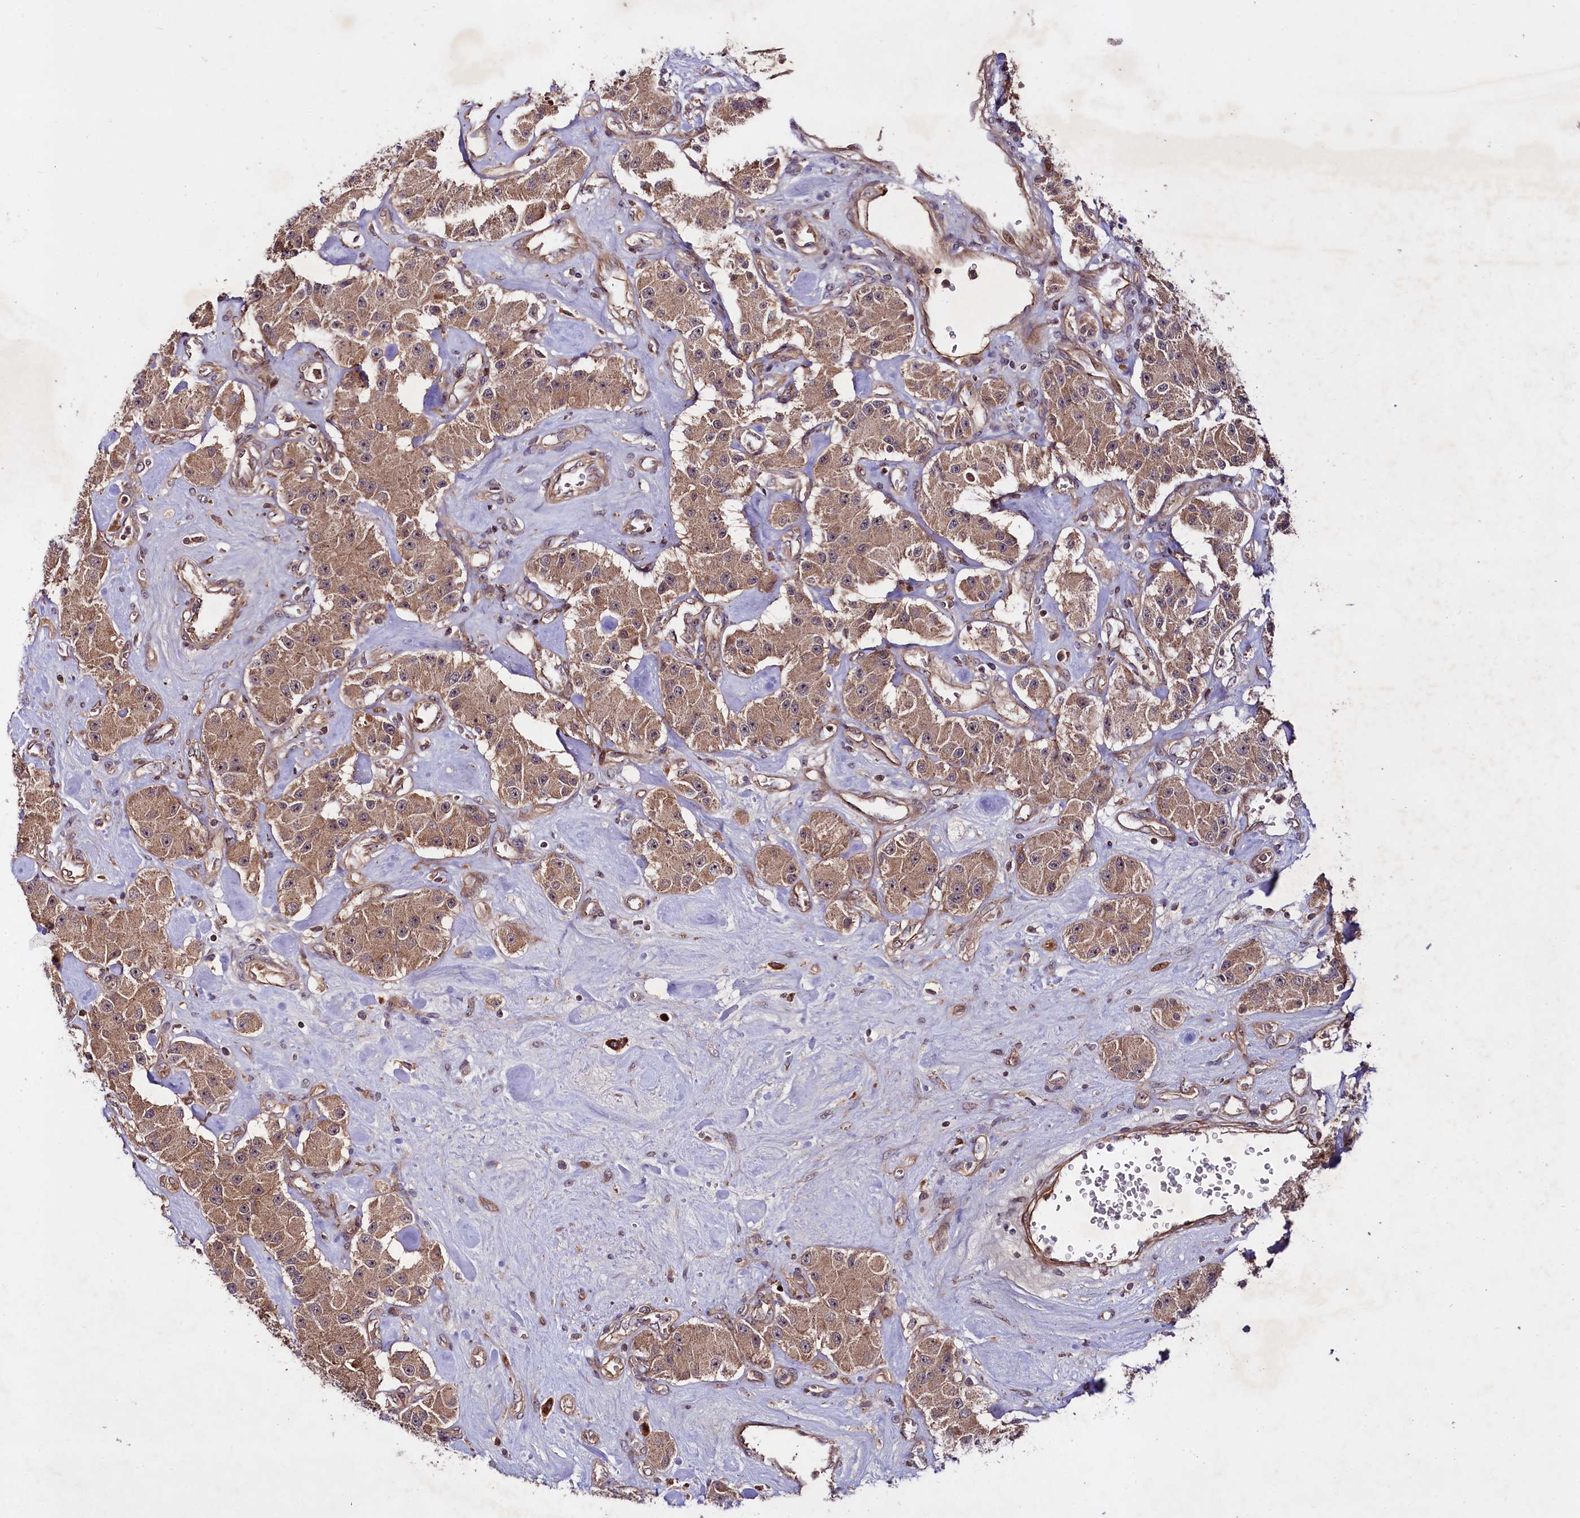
{"staining": {"intensity": "moderate", "quantity": ">75%", "location": "cytoplasmic/membranous"}, "tissue": "carcinoid", "cell_type": "Tumor cells", "image_type": "cancer", "snomed": [{"axis": "morphology", "description": "Carcinoid, malignant, NOS"}, {"axis": "topography", "description": "Pancreas"}], "caption": "Immunohistochemical staining of human carcinoid (malignant) reveals medium levels of moderate cytoplasmic/membranous staining in about >75% of tumor cells.", "gene": "NEDD1", "patient": {"sex": "male", "age": 41}}